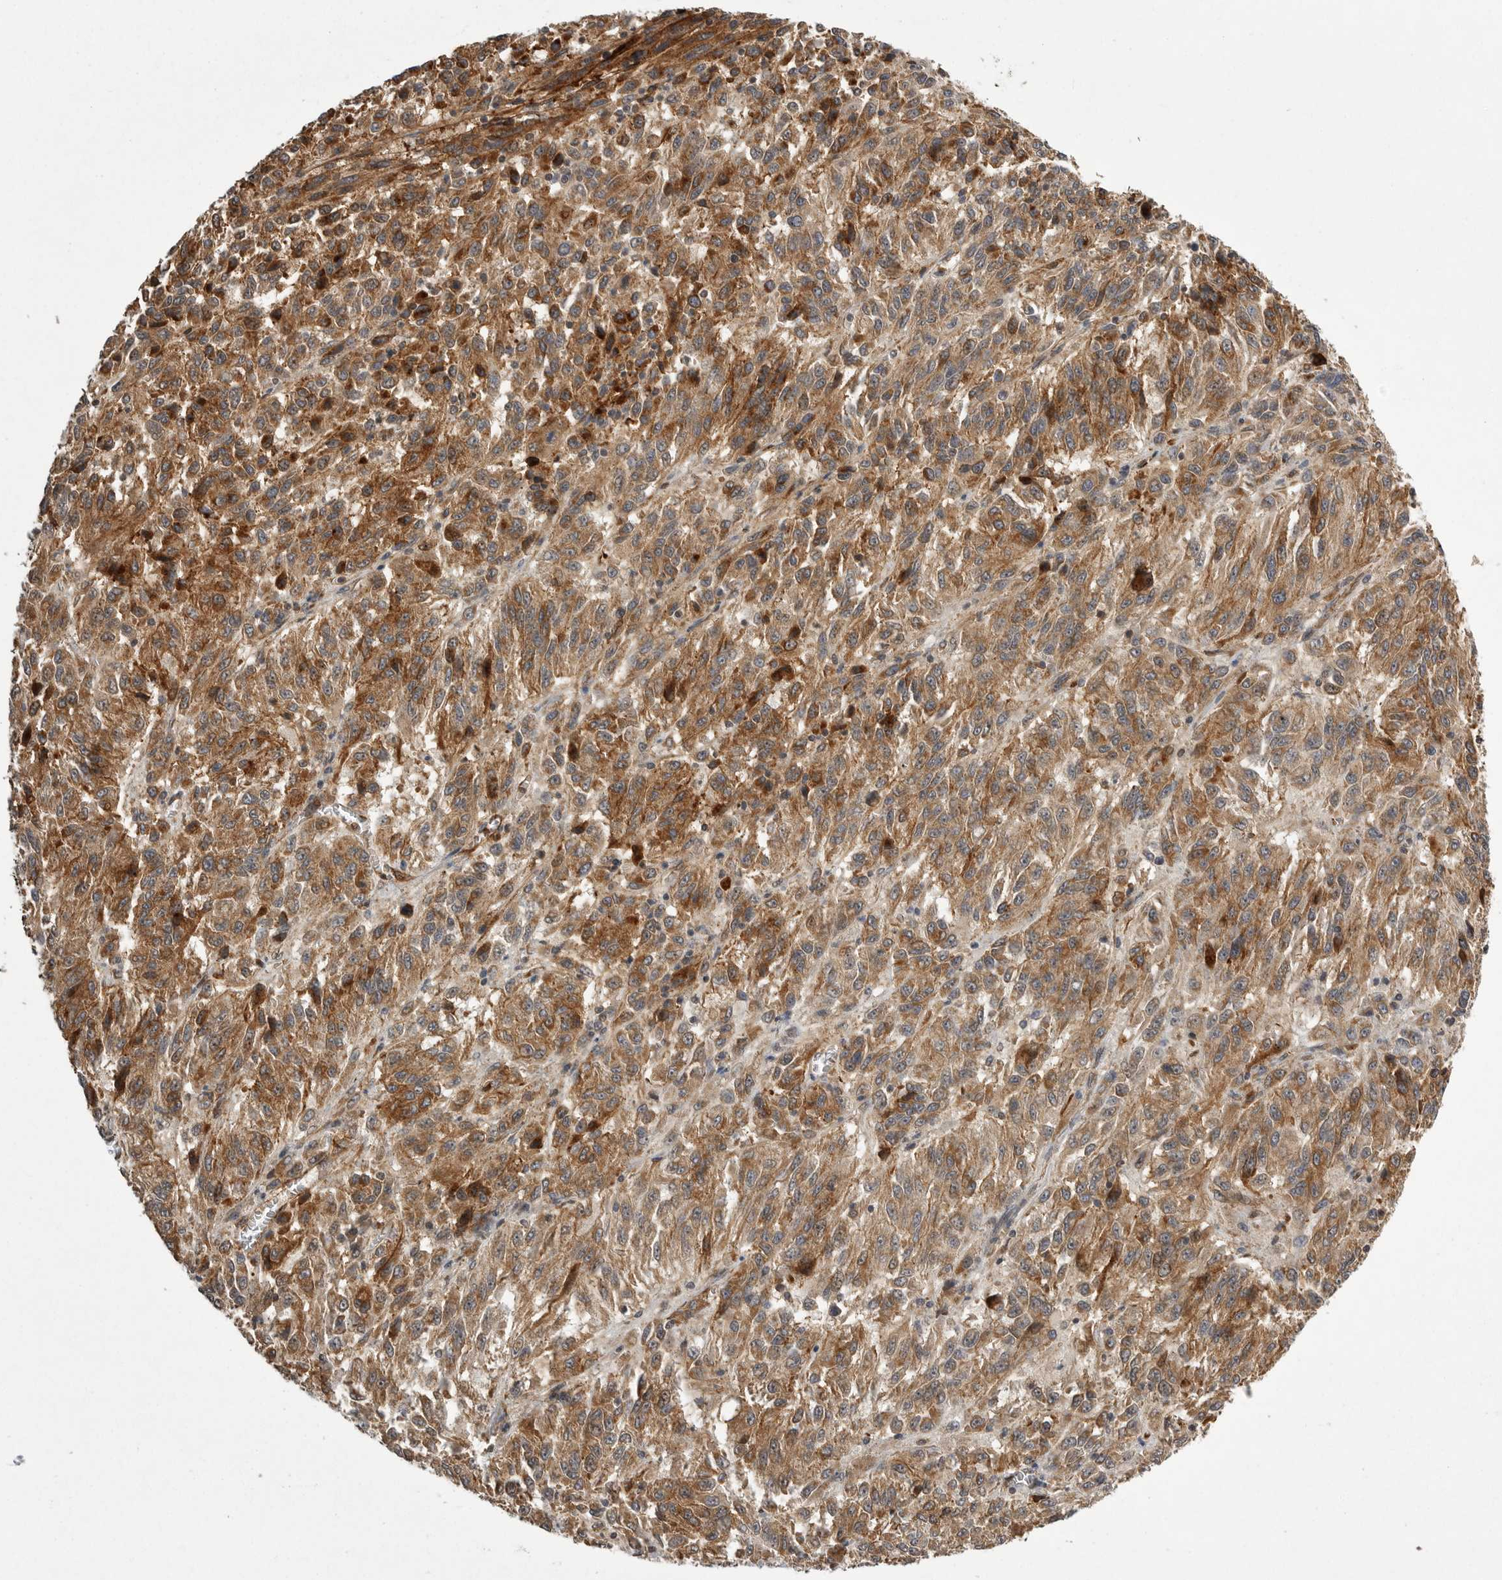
{"staining": {"intensity": "moderate", "quantity": ">75%", "location": "cytoplasmic/membranous"}, "tissue": "melanoma", "cell_type": "Tumor cells", "image_type": "cancer", "snomed": [{"axis": "morphology", "description": "Malignant melanoma, Metastatic site"}, {"axis": "topography", "description": "Lung"}], "caption": "A brown stain labels moderate cytoplasmic/membranous expression of a protein in human malignant melanoma (metastatic site) tumor cells. (DAB (3,3'-diaminobenzidine) IHC with brightfield microscopy, high magnification).", "gene": "NECTIN1", "patient": {"sex": "male", "age": 64}}